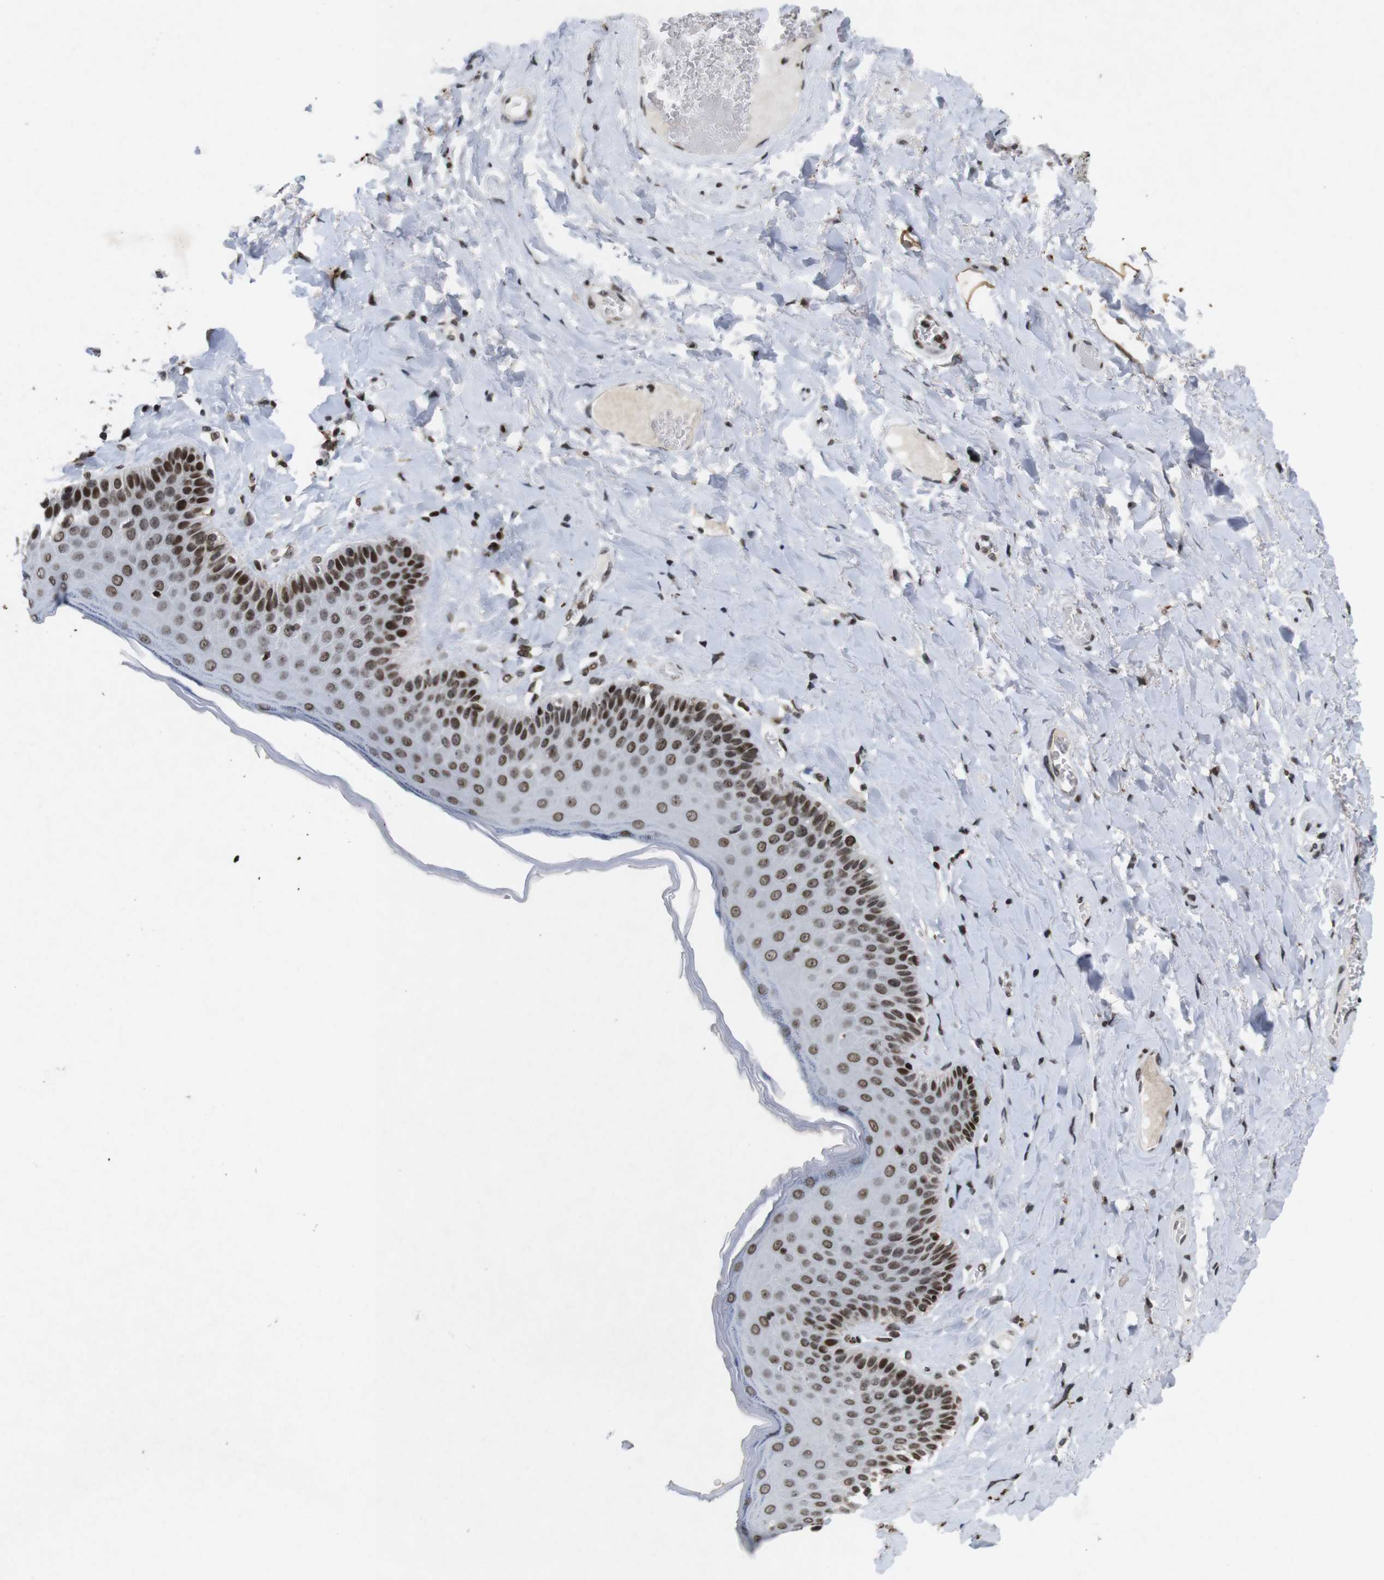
{"staining": {"intensity": "strong", "quantity": ">75%", "location": "nuclear"}, "tissue": "skin", "cell_type": "Epidermal cells", "image_type": "normal", "snomed": [{"axis": "morphology", "description": "Normal tissue, NOS"}, {"axis": "topography", "description": "Anal"}], "caption": "A histopathology image of skin stained for a protein reveals strong nuclear brown staining in epidermal cells. The staining was performed using DAB (3,3'-diaminobenzidine) to visualize the protein expression in brown, while the nuclei were stained in blue with hematoxylin (Magnification: 20x).", "gene": "MAGEH1", "patient": {"sex": "male", "age": 69}}